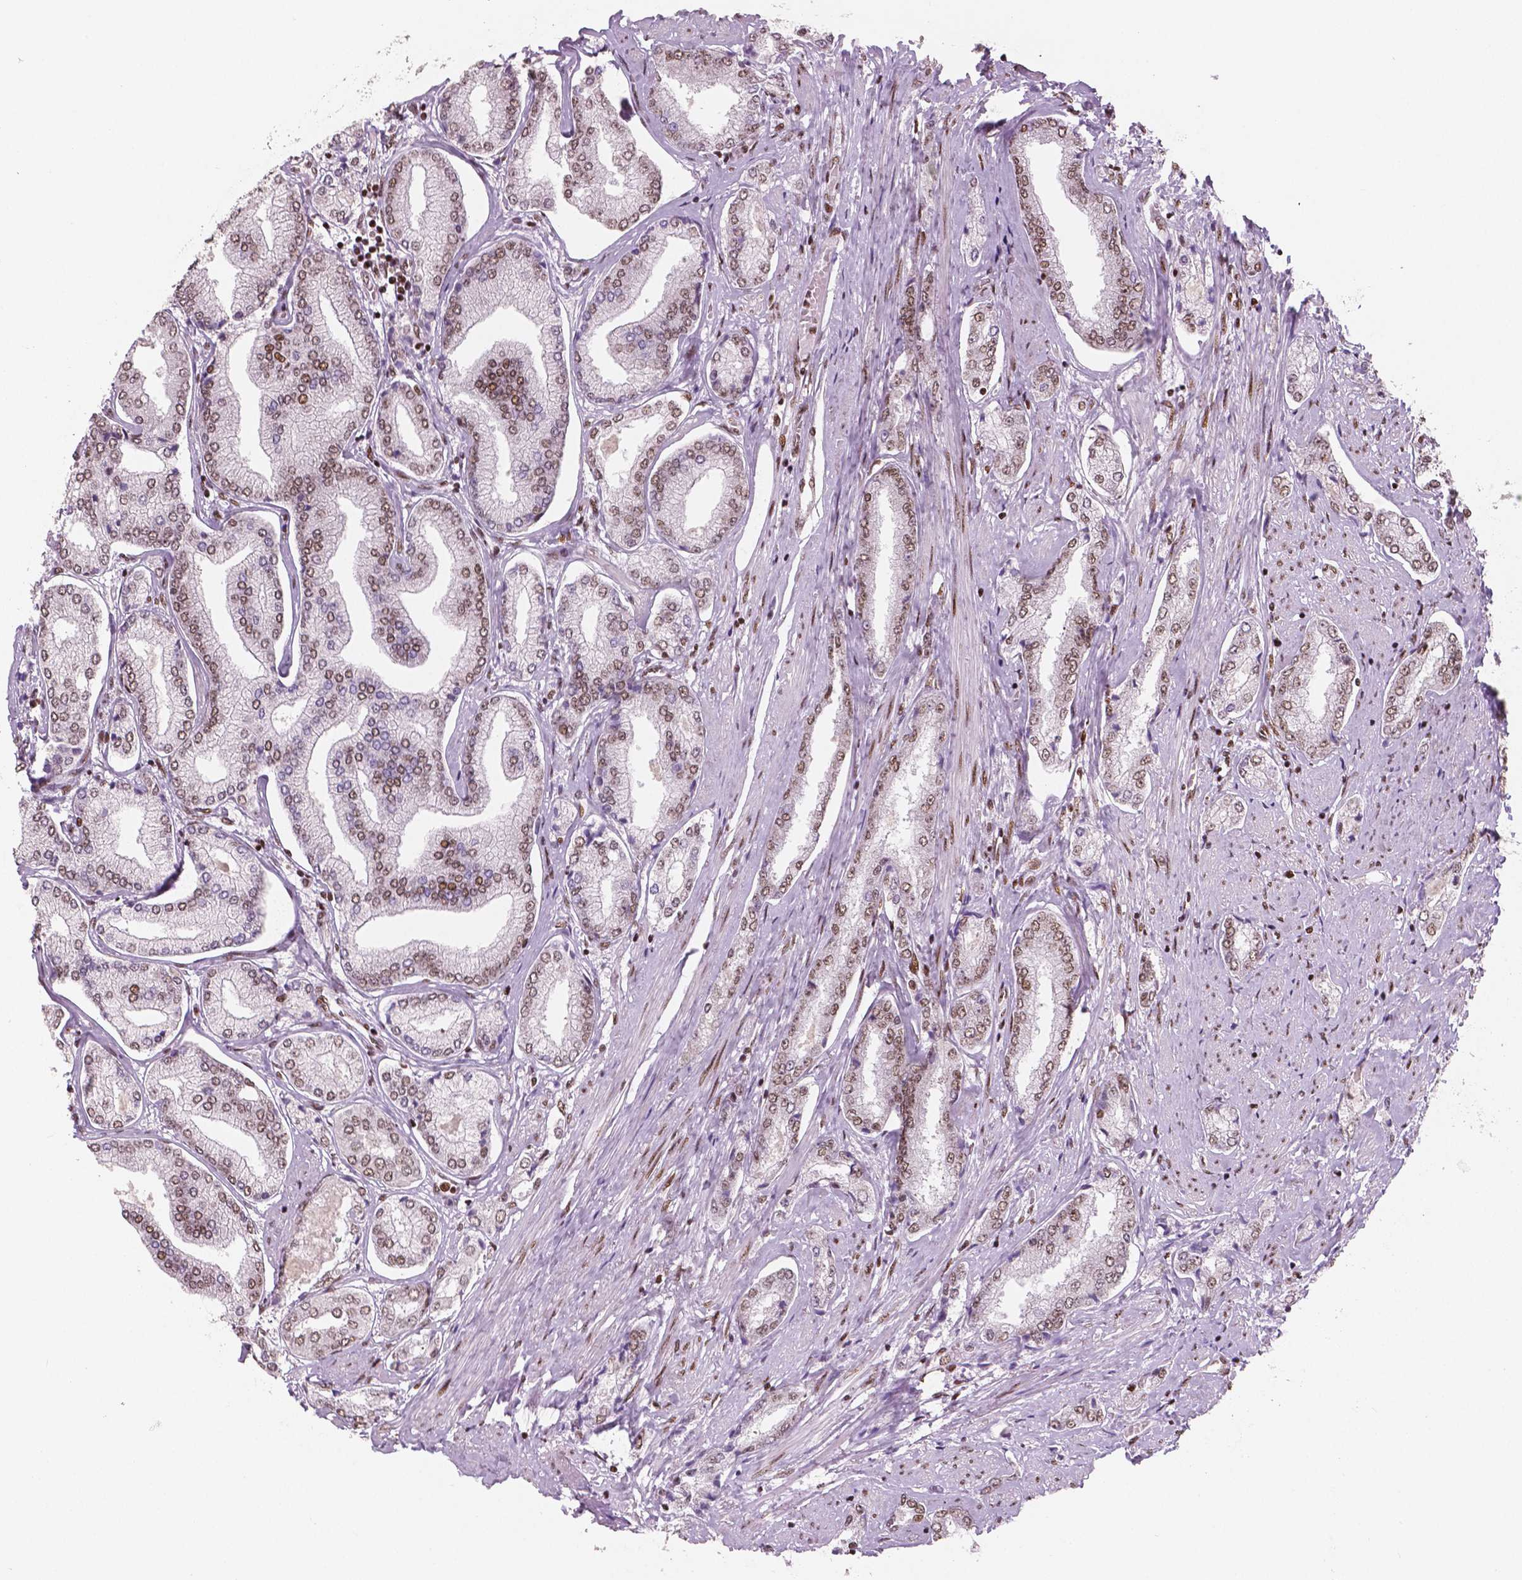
{"staining": {"intensity": "moderate", "quantity": ">75%", "location": "nuclear"}, "tissue": "prostate cancer", "cell_type": "Tumor cells", "image_type": "cancer", "snomed": [{"axis": "morphology", "description": "Adenocarcinoma, NOS"}, {"axis": "topography", "description": "Prostate"}], "caption": "Immunohistochemical staining of adenocarcinoma (prostate) reveals medium levels of moderate nuclear protein expression in about >75% of tumor cells.", "gene": "BRD4", "patient": {"sex": "male", "age": 63}}